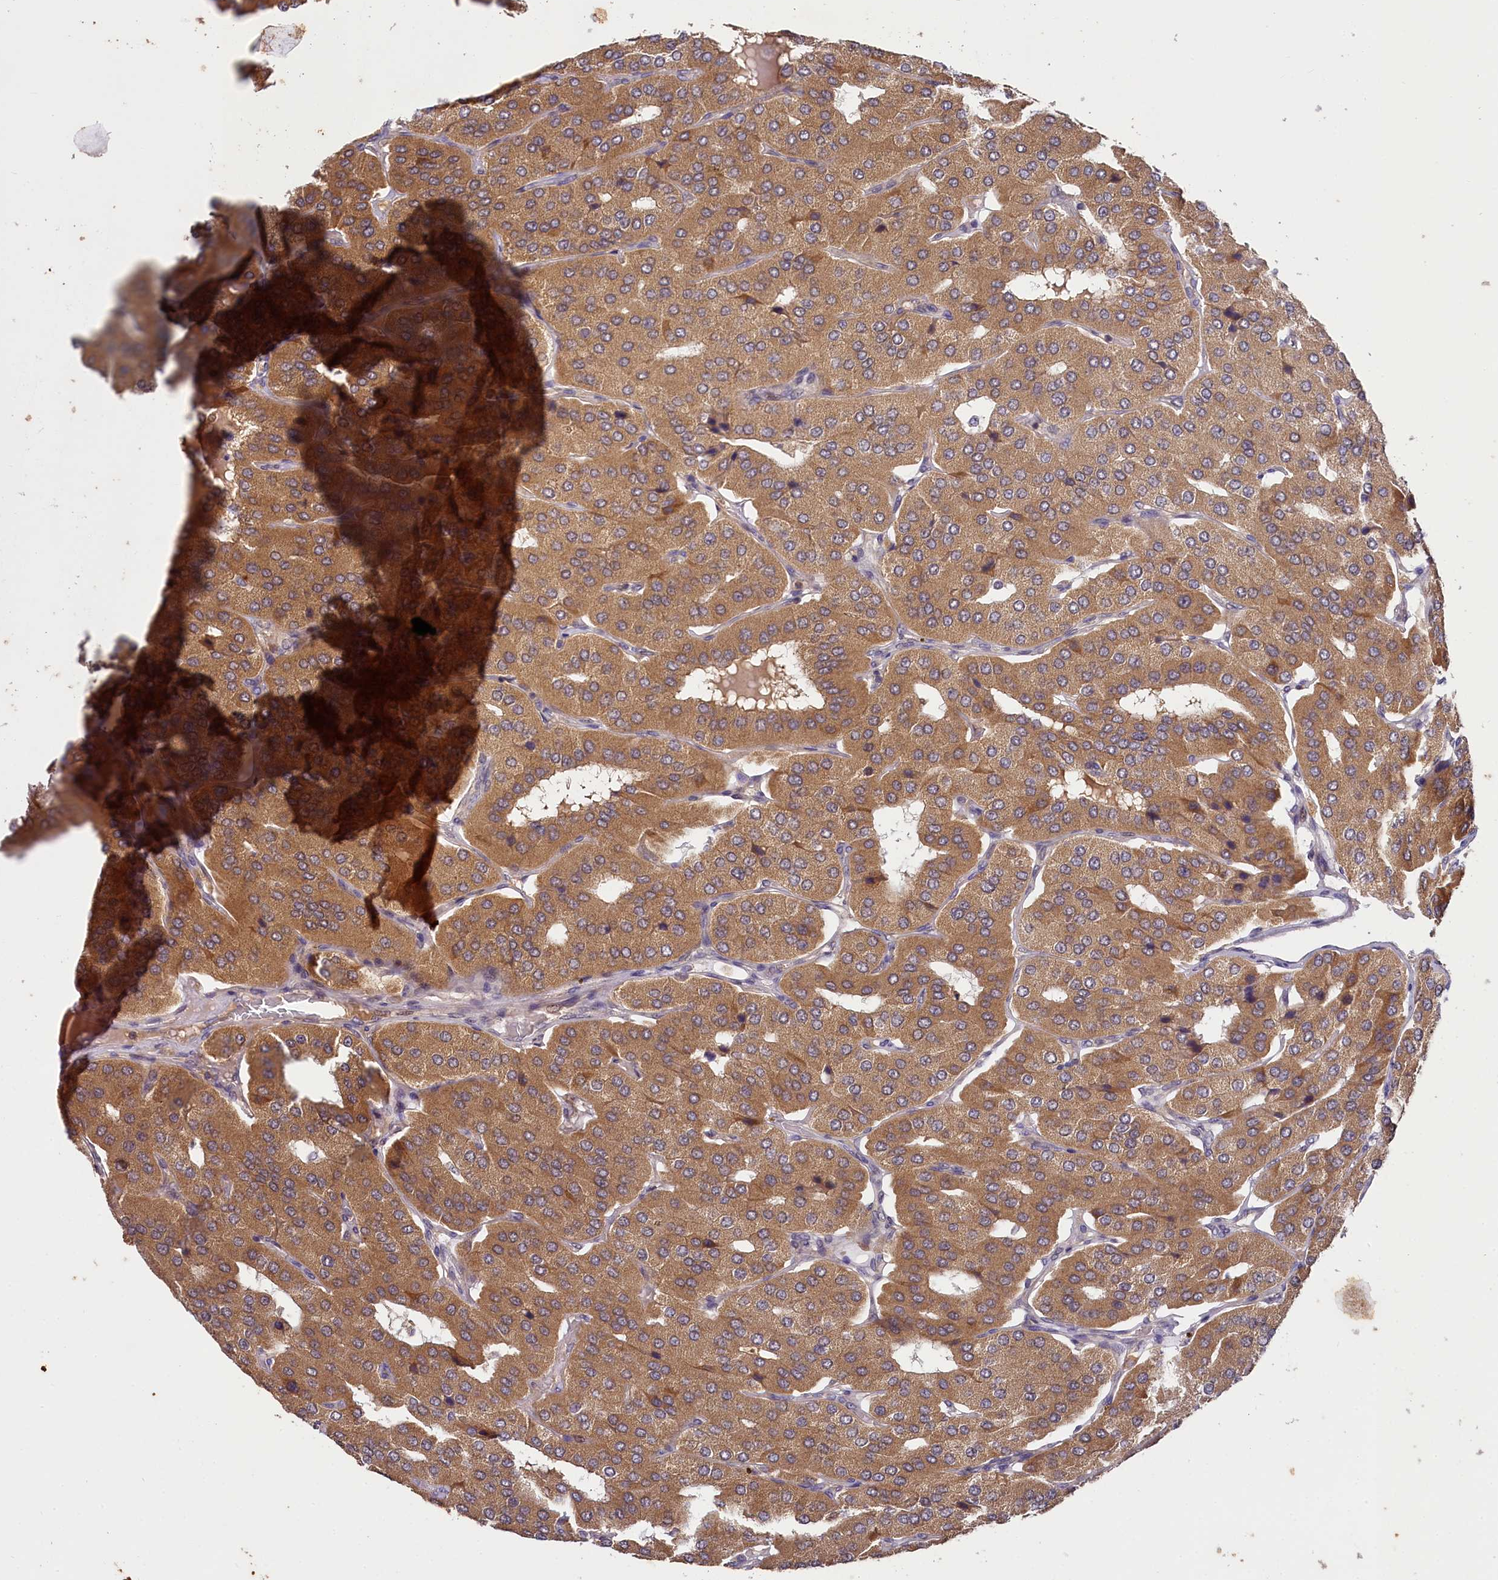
{"staining": {"intensity": "moderate", "quantity": ">75%", "location": "cytoplasmic/membranous"}, "tissue": "parathyroid gland", "cell_type": "Glandular cells", "image_type": "normal", "snomed": [{"axis": "morphology", "description": "Normal tissue, NOS"}, {"axis": "morphology", "description": "Adenoma, NOS"}, {"axis": "topography", "description": "Parathyroid gland"}], "caption": "Immunohistochemical staining of normal human parathyroid gland reveals moderate cytoplasmic/membranous protein staining in about >75% of glandular cells. The staining is performed using DAB brown chromogen to label protein expression. The nuclei are counter-stained blue using hematoxylin.", "gene": "TMEM39A", "patient": {"sex": "female", "age": 86}}